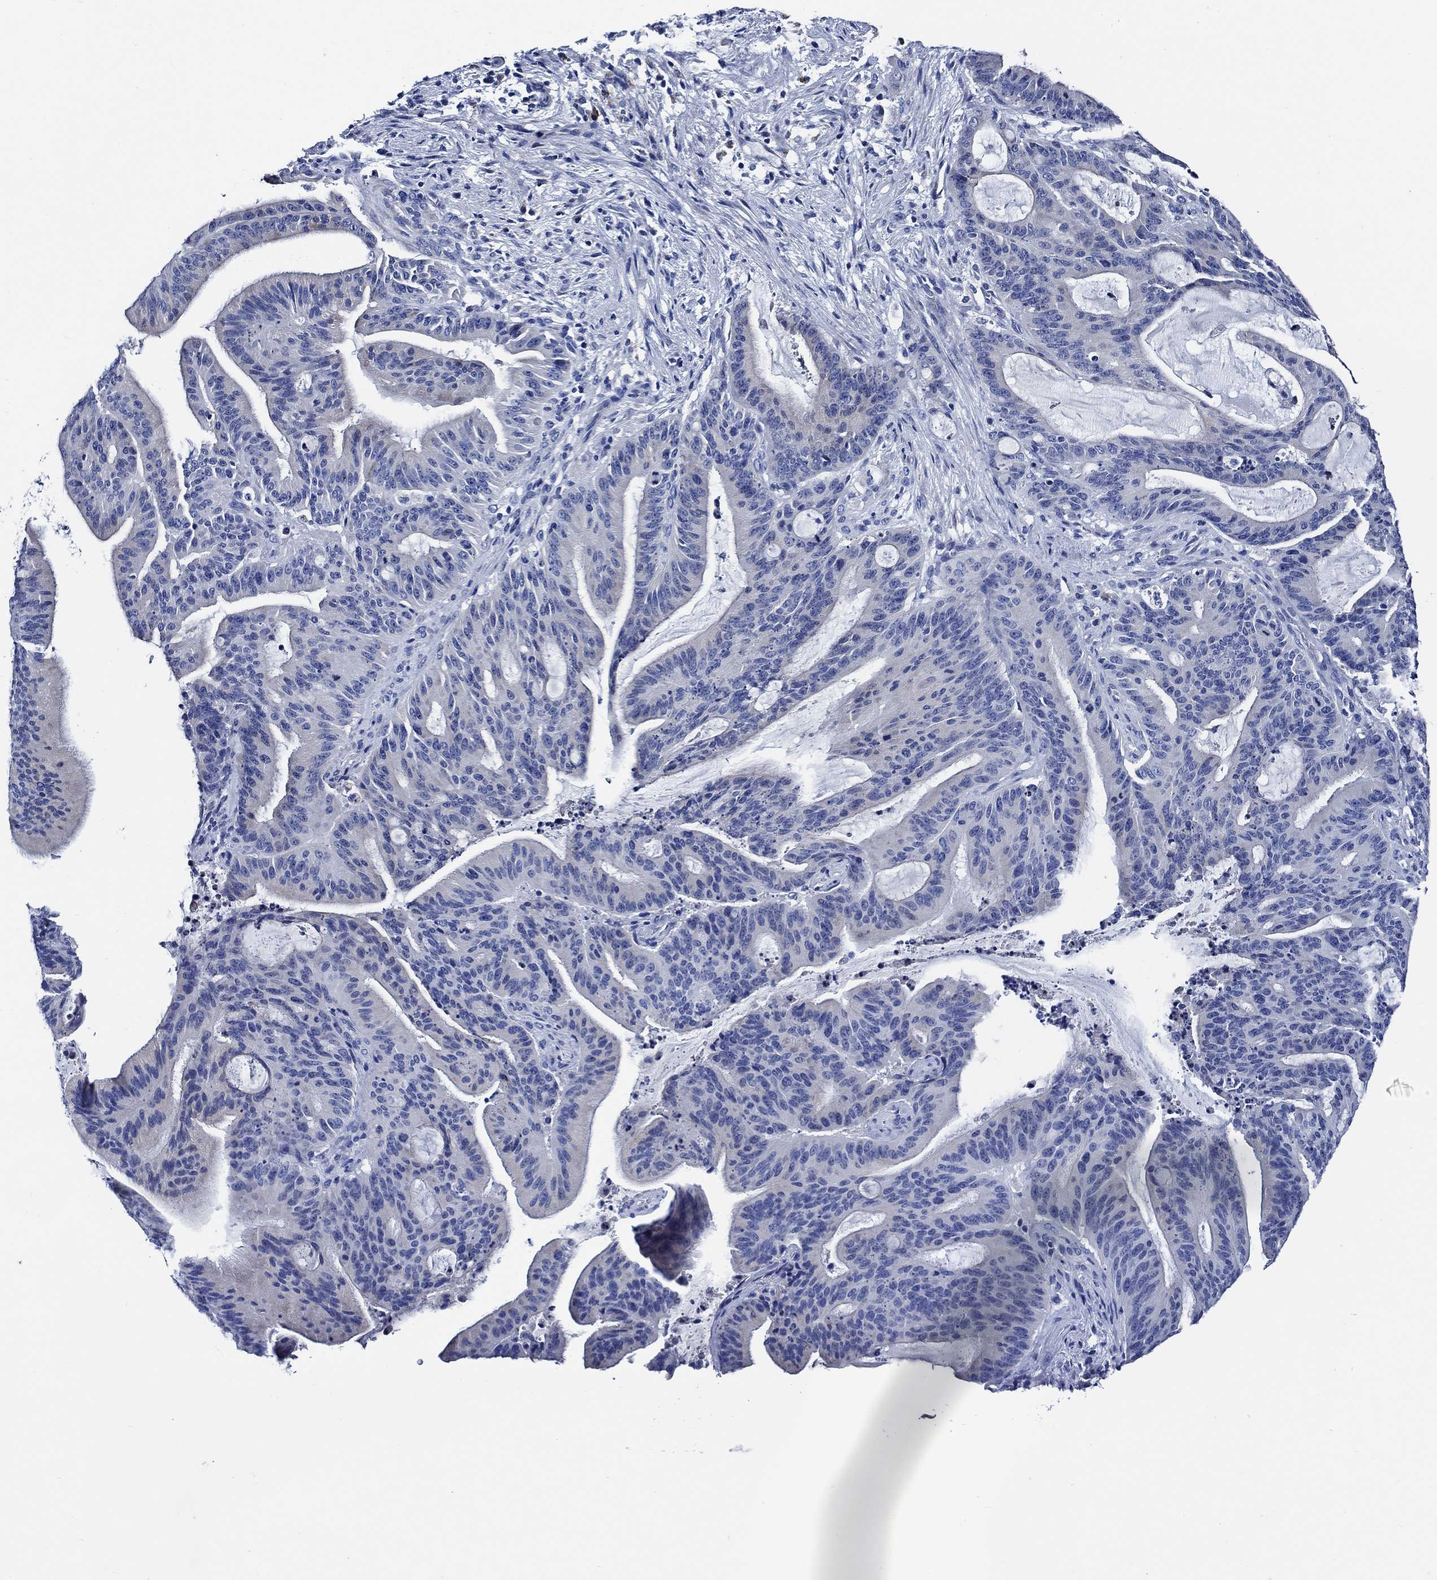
{"staining": {"intensity": "negative", "quantity": "none", "location": "none"}, "tissue": "liver cancer", "cell_type": "Tumor cells", "image_type": "cancer", "snomed": [{"axis": "morphology", "description": "Cholangiocarcinoma"}, {"axis": "topography", "description": "Liver"}], "caption": "High power microscopy micrograph of an IHC micrograph of liver cholangiocarcinoma, revealing no significant expression in tumor cells.", "gene": "WDR62", "patient": {"sex": "female", "age": 73}}